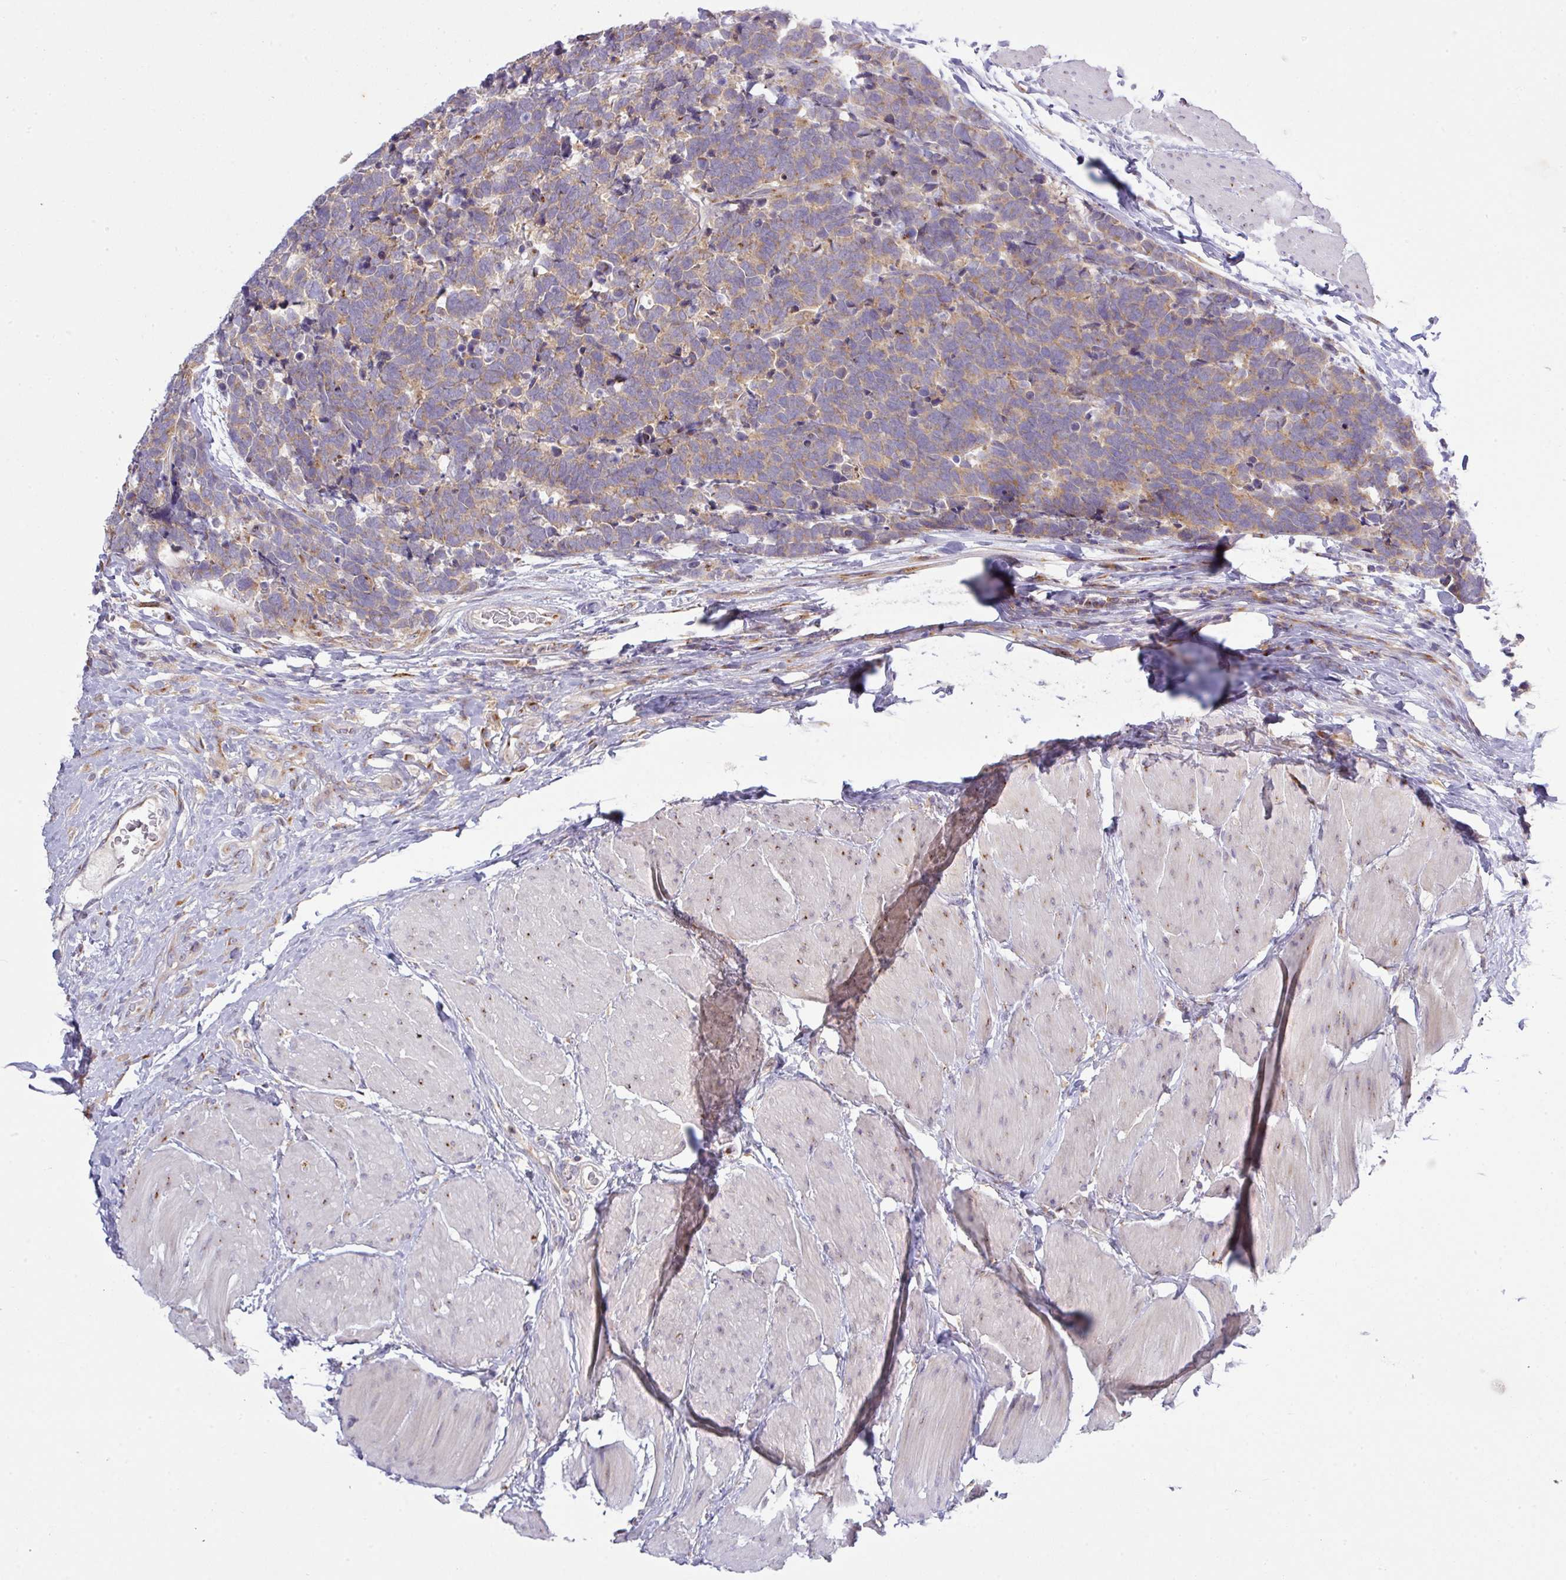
{"staining": {"intensity": "weak", "quantity": ">75%", "location": "cytoplasmic/membranous"}, "tissue": "carcinoid", "cell_type": "Tumor cells", "image_type": "cancer", "snomed": [{"axis": "morphology", "description": "Carcinoma, NOS"}, {"axis": "morphology", "description": "Carcinoid, malignant, NOS"}, {"axis": "topography", "description": "Urinary bladder"}], "caption": "High-power microscopy captured an immunohistochemistry (IHC) photomicrograph of carcinoma, revealing weak cytoplasmic/membranous positivity in approximately >75% of tumor cells.", "gene": "VTI1A", "patient": {"sex": "male", "age": 57}}